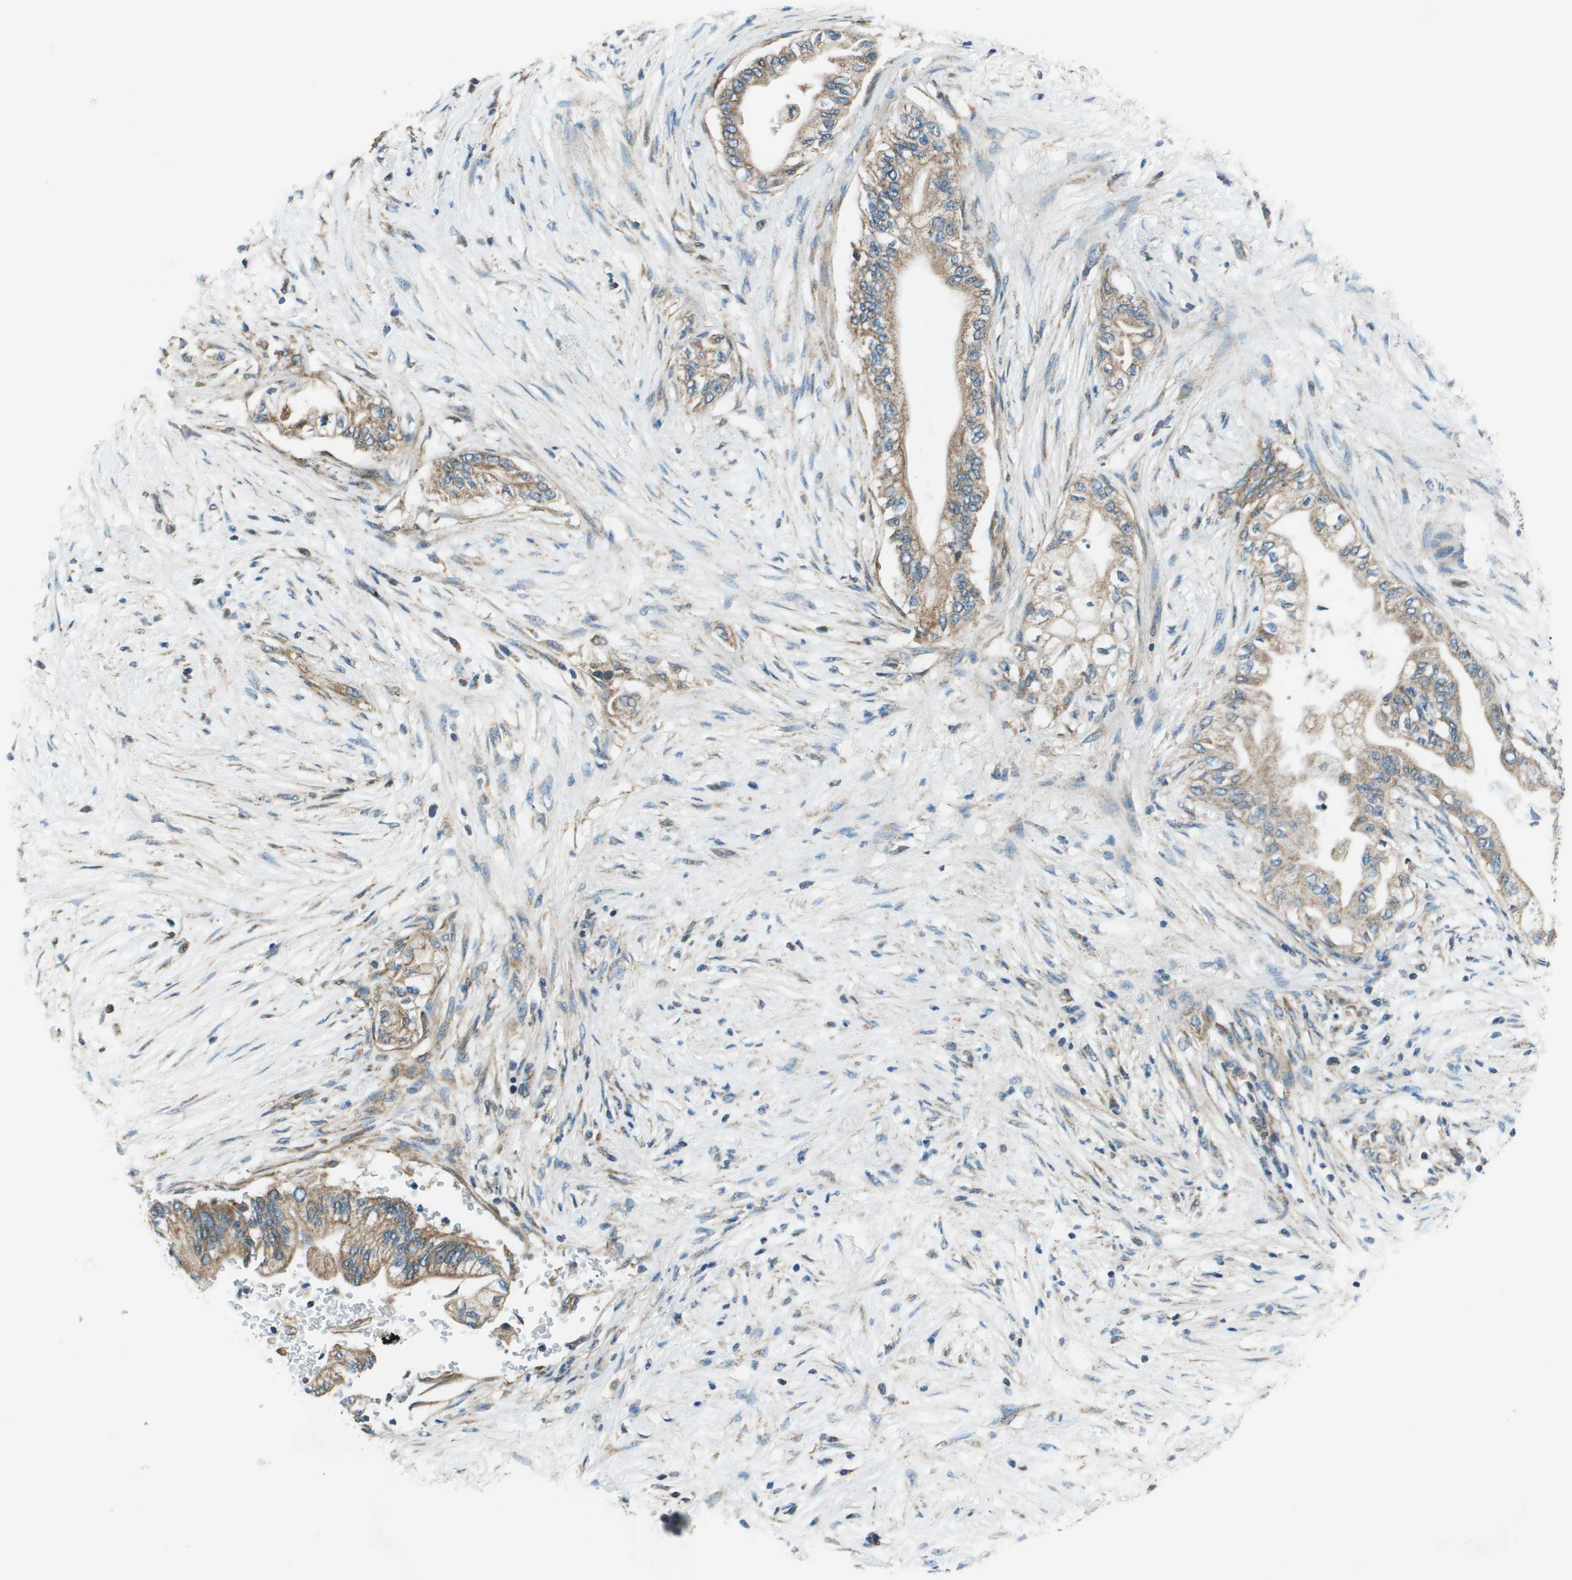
{"staining": {"intensity": "weak", "quantity": "25%-75%", "location": "cytoplasmic/membranous"}, "tissue": "pancreatic cancer", "cell_type": "Tumor cells", "image_type": "cancer", "snomed": [{"axis": "morphology", "description": "Normal tissue, NOS"}, {"axis": "morphology", "description": "Adenocarcinoma, NOS"}, {"axis": "topography", "description": "Pancreas"}, {"axis": "topography", "description": "Duodenum"}], "caption": "Immunohistochemistry of human pancreatic cancer (adenocarcinoma) shows low levels of weak cytoplasmic/membranous staining in approximately 25%-75% of tumor cells. Nuclei are stained in blue.", "gene": "TMEM51", "patient": {"sex": "female", "age": 60}}